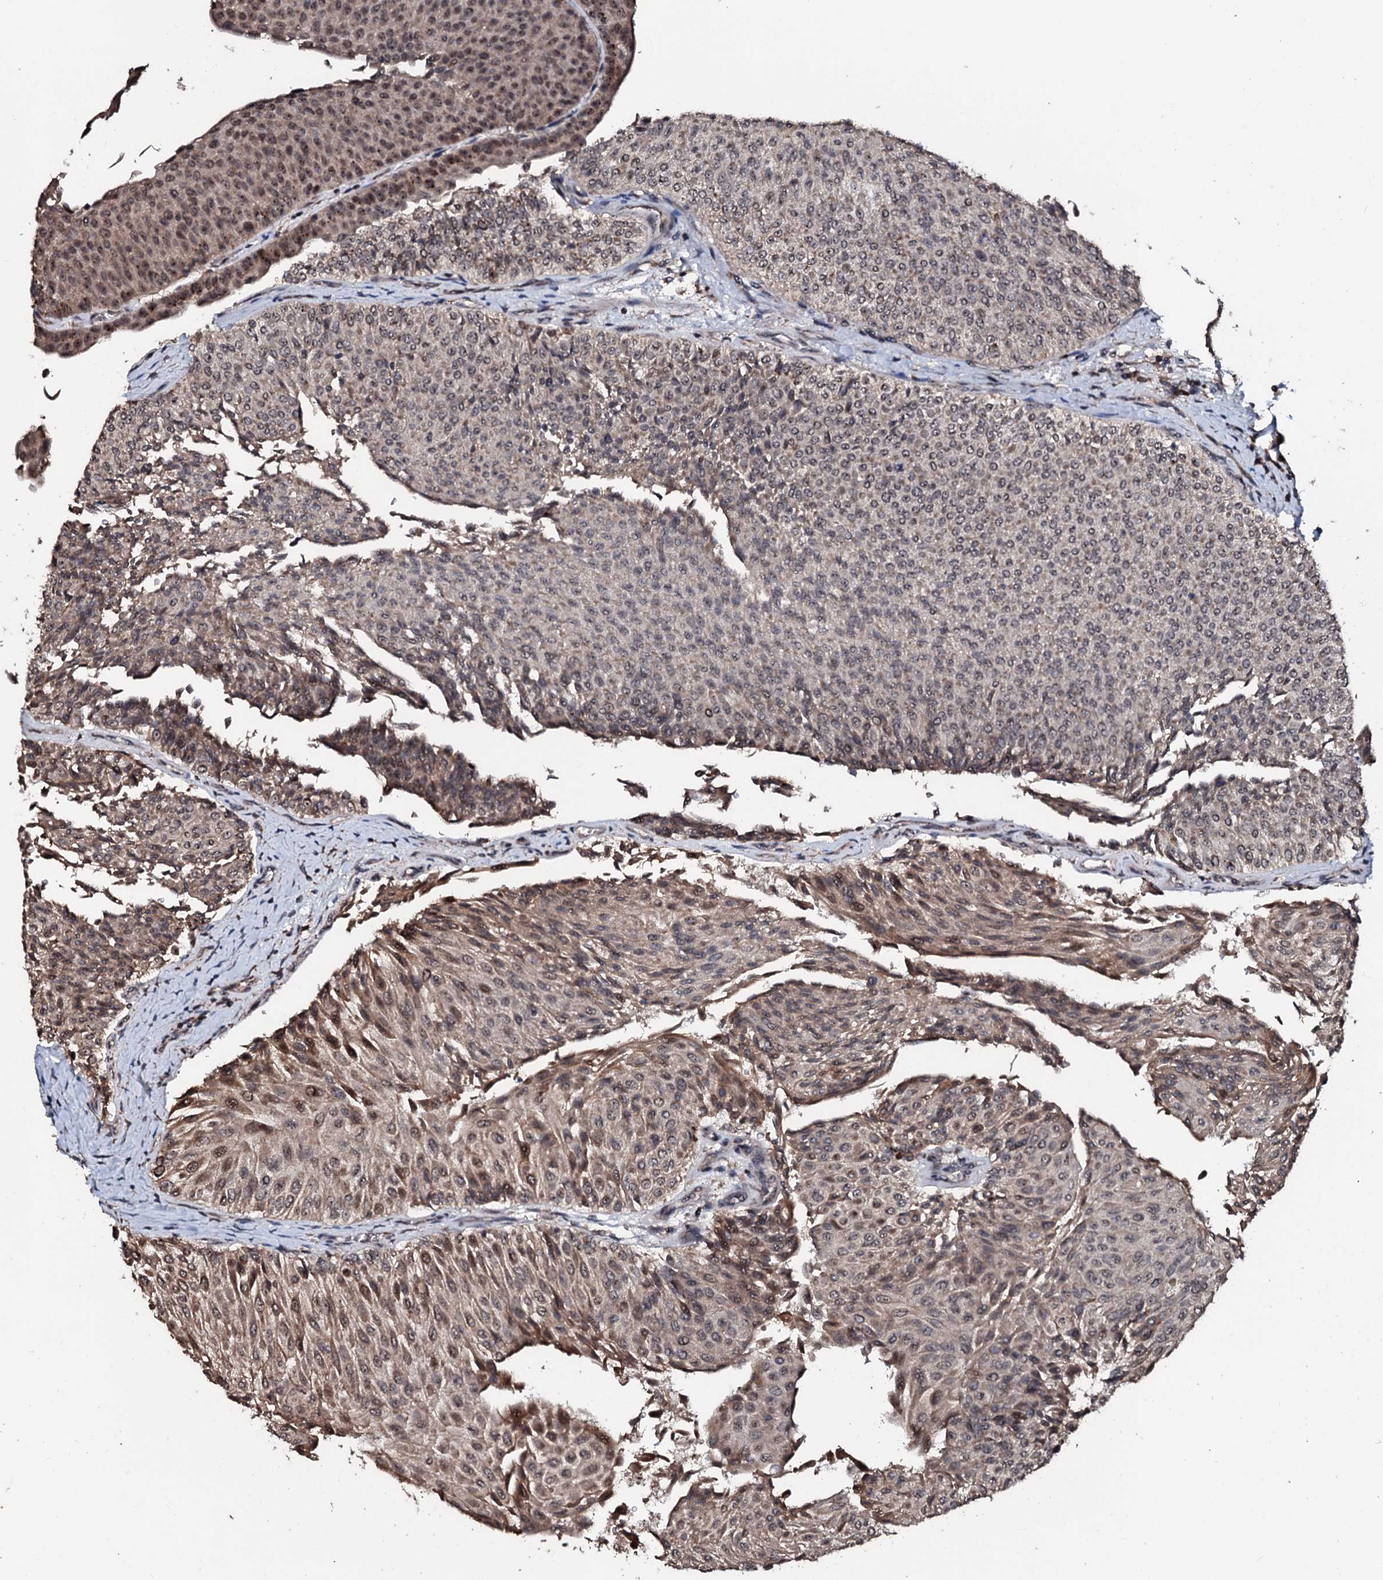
{"staining": {"intensity": "moderate", "quantity": ">75%", "location": "nuclear"}, "tissue": "urothelial cancer", "cell_type": "Tumor cells", "image_type": "cancer", "snomed": [{"axis": "morphology", "description": "Urothelial carcinoma, Low grade"}, {"axis": "topography", "description": "Urinary bladder"}], "caption": "Immunohistochemistry of urothelial cancer displays medium levels of moderate nuclear expression in about >75% of tumor cells. Nuclei are stained in blue.", "gene": "SUPT7L", "patient": {"sex": "male", "age": 78}}